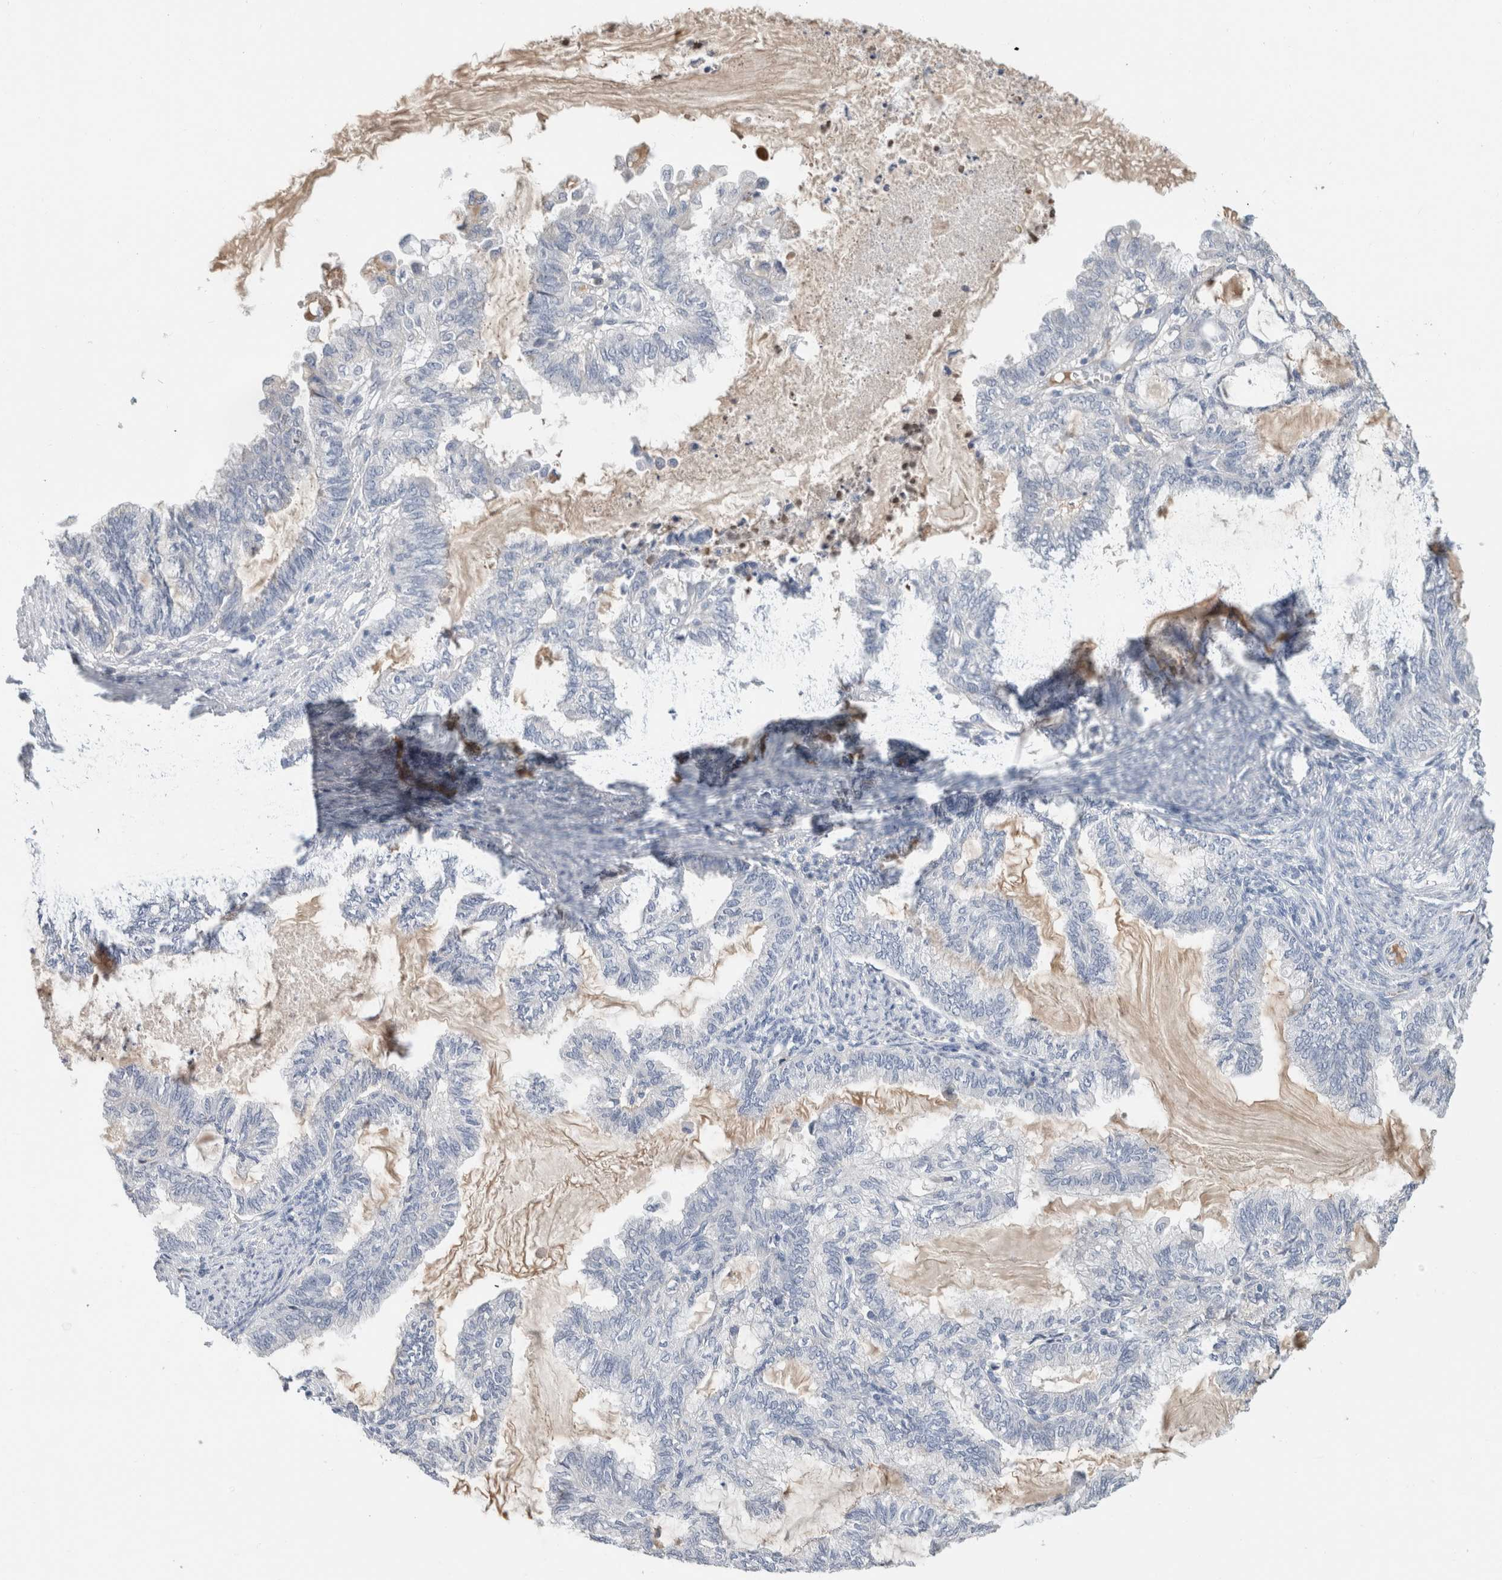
{"staining": {"intensity": "negative", "quantity": "none", "location": "none"}, "tissue": "endometrial cancer", "cell_type": "Tumor cells", "image_type": "cancer", "snomed": [{"axis": "morphology", "description": "Adenocarcinoma, NOS"}, {"axis": "topography", "description": "Endometrium"}], "caption": "Immunohistochemical staining of endometrial cancer exhibits no significant positivity in tumor cells.", "gene": "SCGB1A1", "patient": {"sex": "female", "age": 86}}